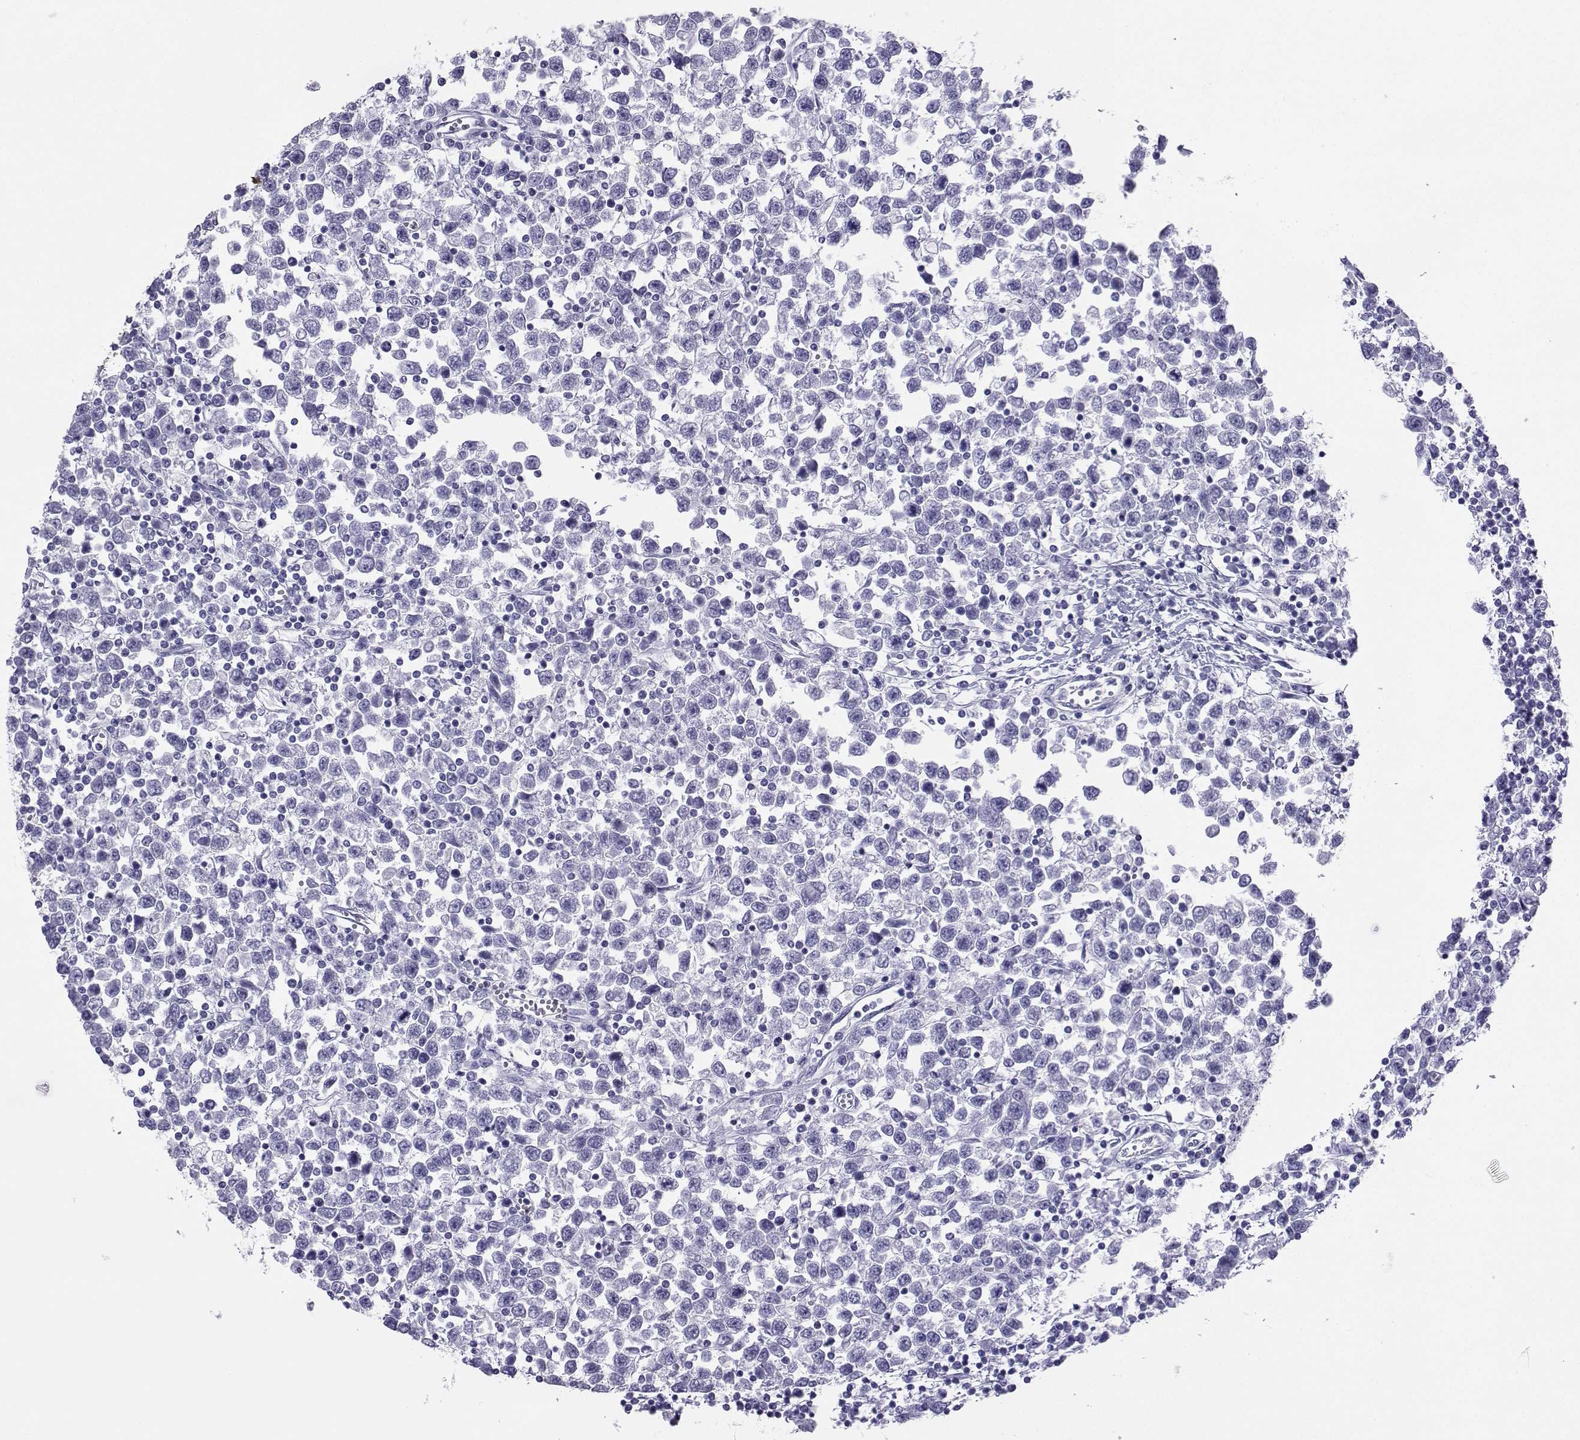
{"staining": {"intensity": "negative", "quantity": "none", "location": "none"}, "tissue": "testis cancer", "cell_type": "Tumor cells", "image_type": "cancer", "snomed": [{"axis": "morphology", "description": "Seminoma, NOS"}, {"axis": "topography", "description": "Testis"}], "caption": "A histopathology image of seminoma (testis) stained for a protein reveals no brown staining in tumor cells.", "gene": "LORICRIN", "patient": {"sex": "male", "age": 34}}